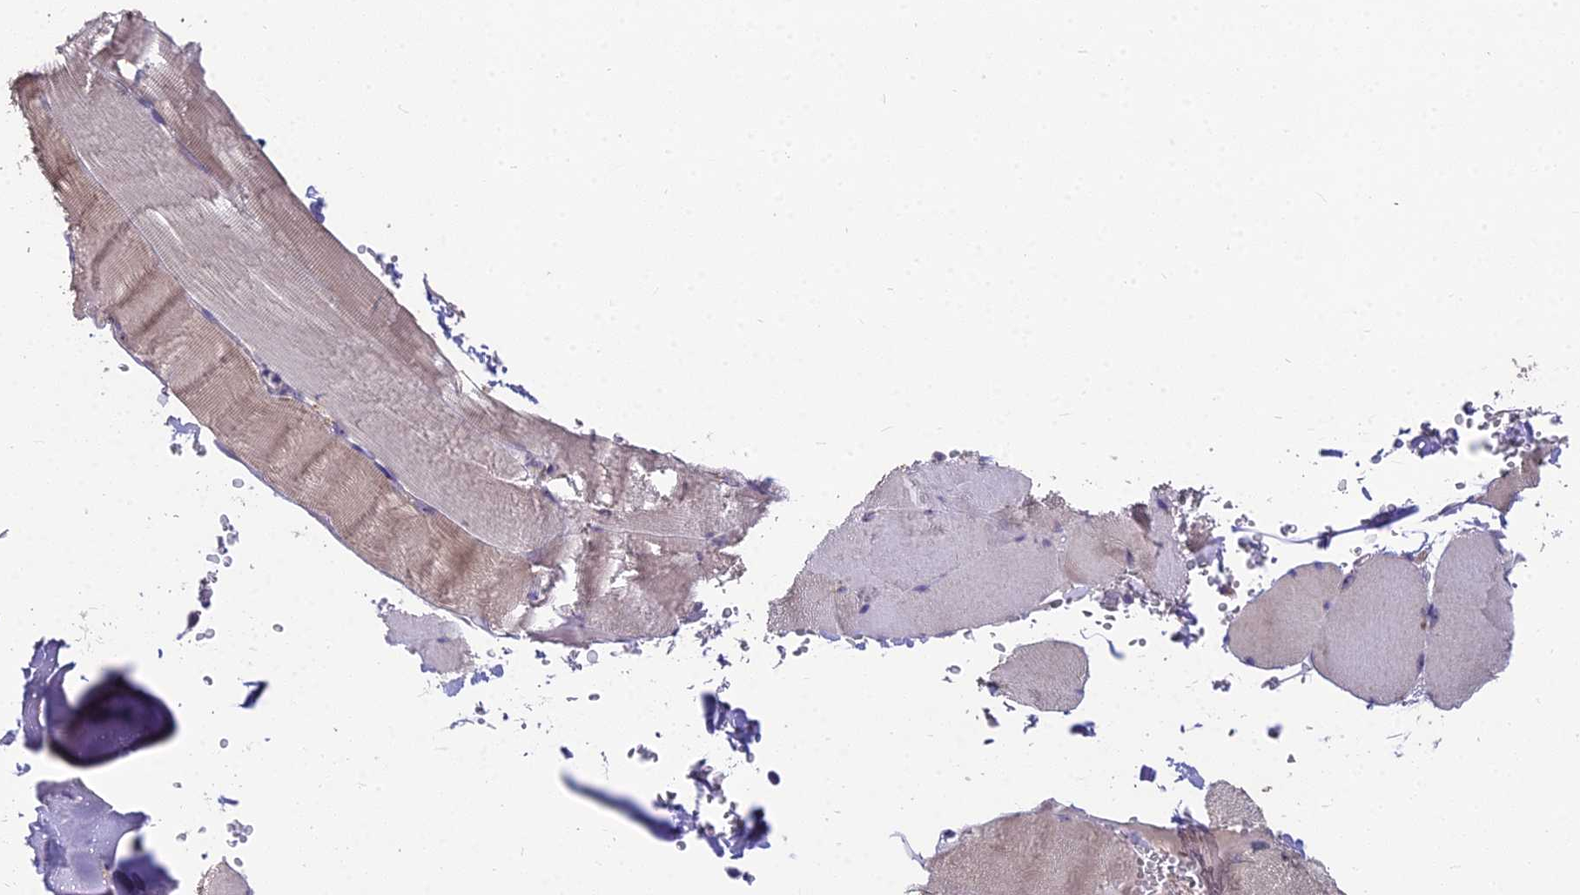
{"staining": {"intensity": "moderate", "quantity": "<25%", "location": "cytoplasmic/membranous"}, "tissue": "skeletal muscle", "cell_type": "Myocytes", "image_type": "normal", "snomed": [{"axis": "morphology", "description": "Normal tissue, NOS"}, {"axis": "topography", "description": "Skeletal muscle"}, {"axis": "topography", "description": "Head-Neck"}], "caption": "Immunohistochemical staining of normal human skeletal muscle shows low levels of moderate cytoplasmic/membranous staining in approximately <25% of myocytes.", "gene": "ZNF333", "patient": {"sex": "male", "age": 66}}